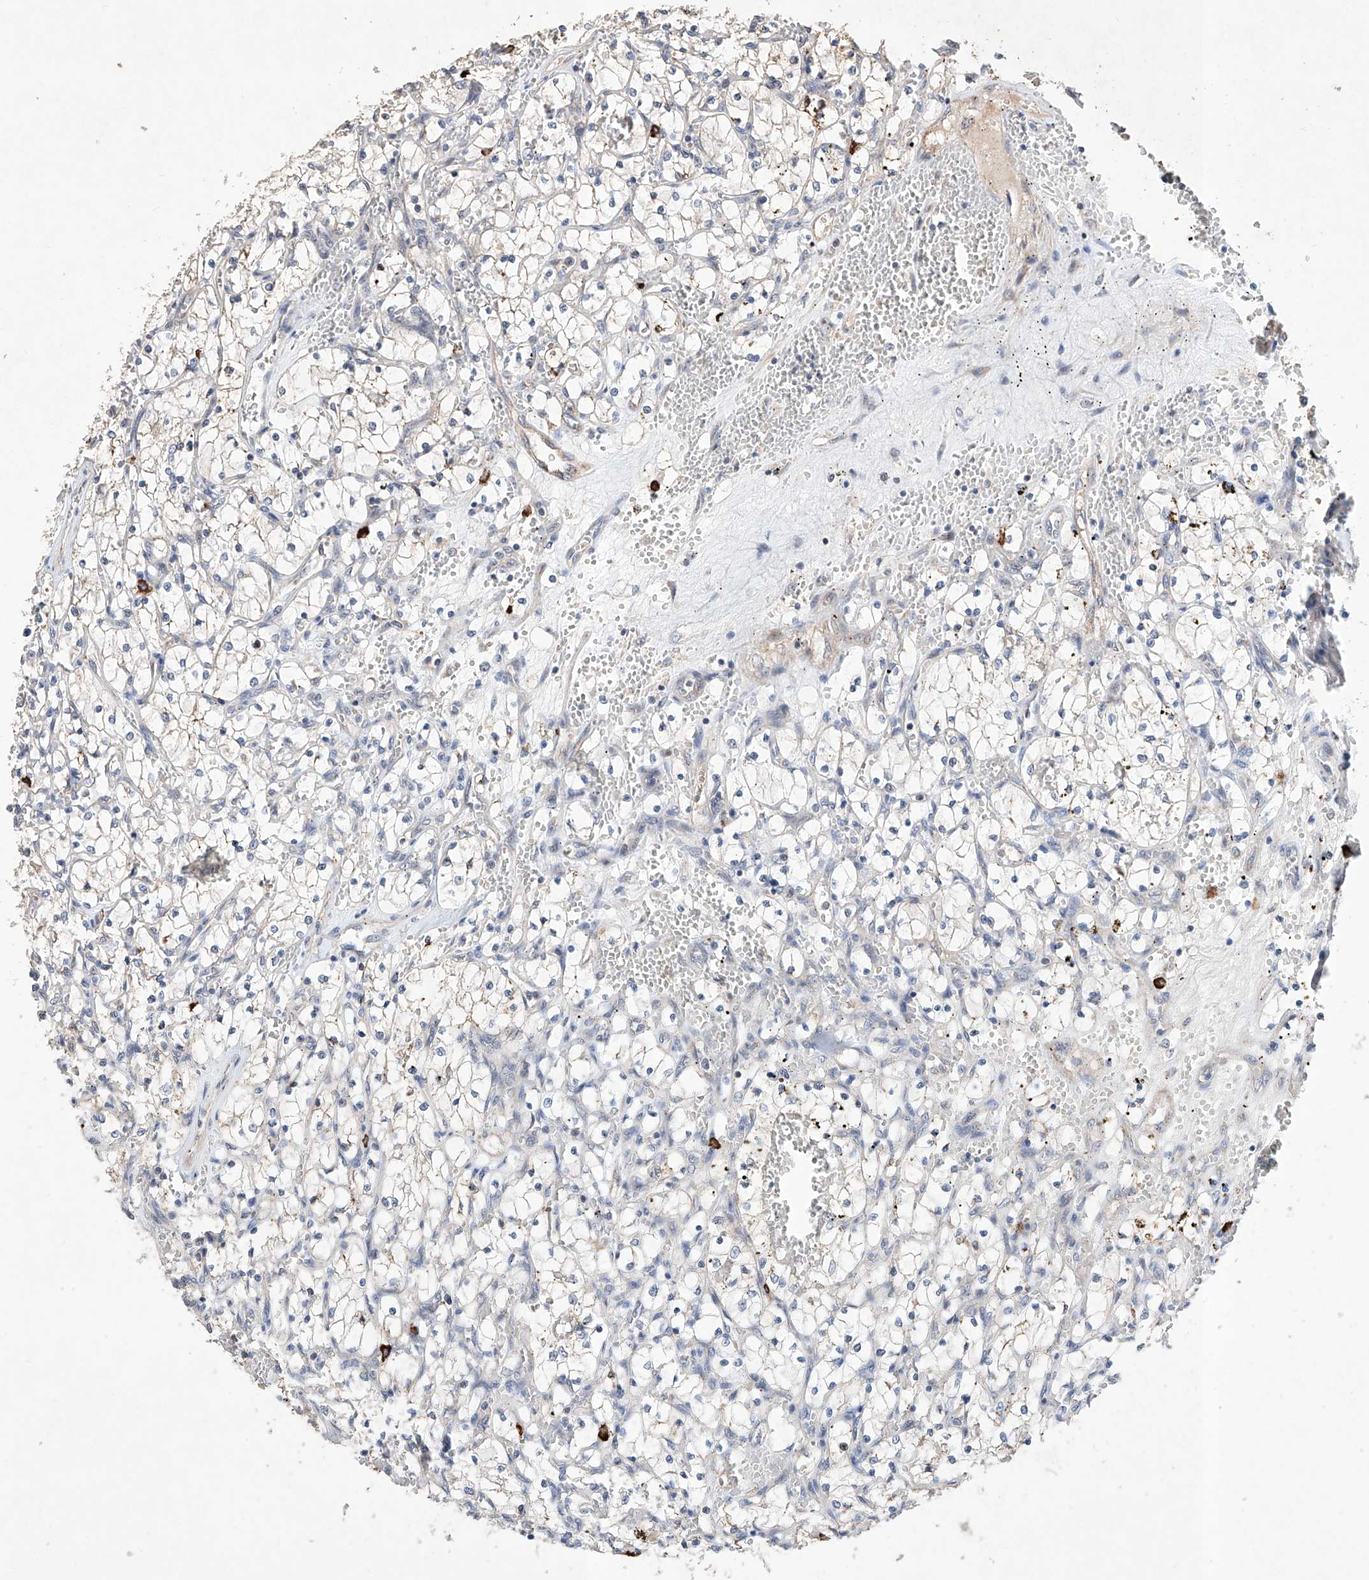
{"staining": {"intensity": "negative", "quantity": "none", "location": "none"}, "tissue": "renal cancer", "cell_type": "Tumor cells", "image_type": "cancer", "snomed": [{"axis": "morphology", "description": "Adenocarcinoma, NOS"}, {"axis": "topography", "description": "Kidney"}], "caption": "Protein analysis of adenocarcinoma (renal) displays no significant positivity in tumor cells. The staining was performed using DAB (3,3'-diaminobenzidine) to visualize the protein expression in brown, while the nuclei were stained in blue with hematoxylin (Magnification: 20x).", "gene": "AFG1L", "patient": {"sex": "female", "age": 69}}